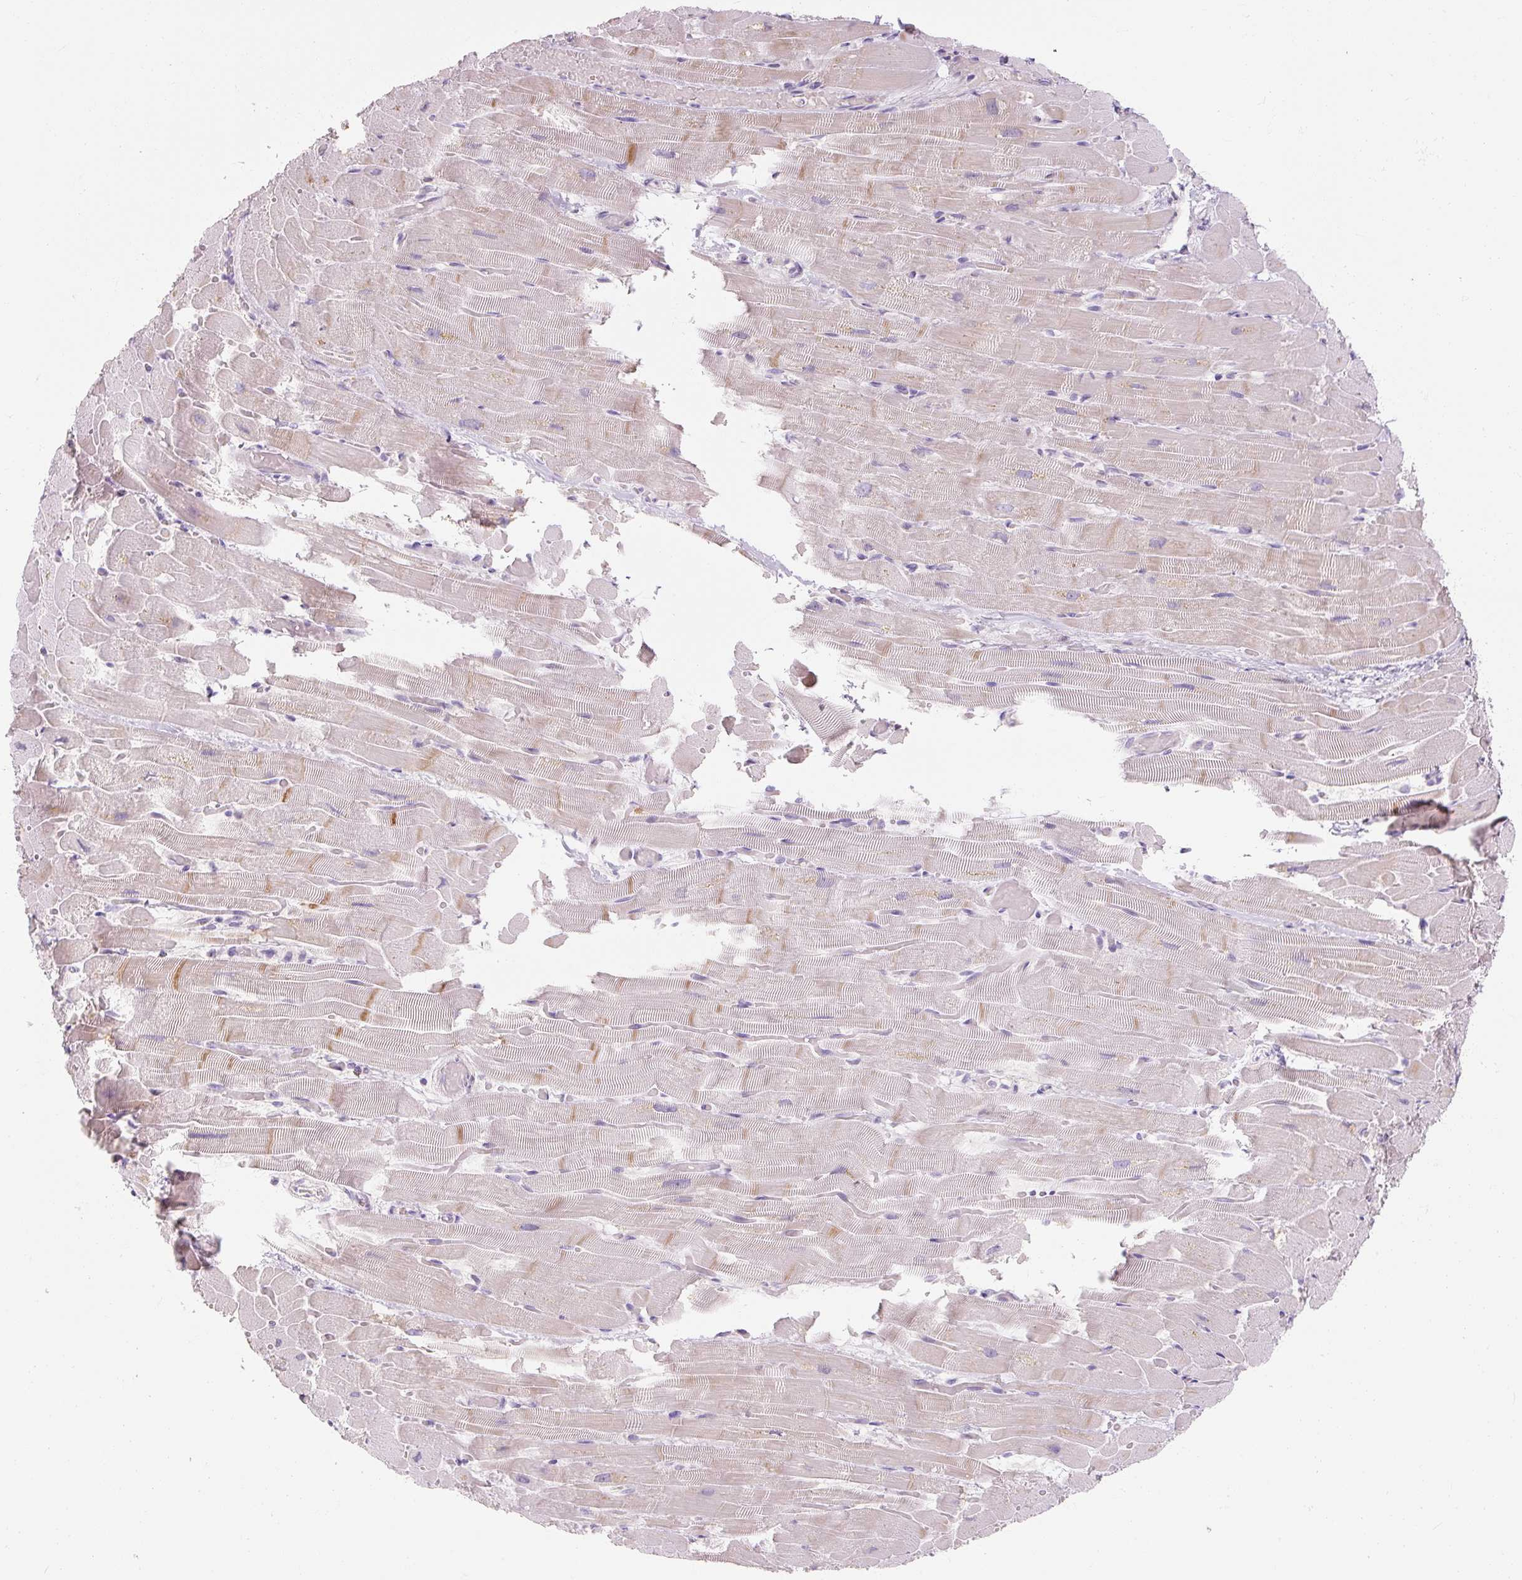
{"staining": {"intensity": "moderate", "quantity": "<25%", "location": "cytoplasmic/membranous"}, "tissue": "heart muscle", "cell_type": "Cardiomyocytes", "image_type": "normal", "snomed": [{"axis": "morphology", "description": "Normal tissue, NOS"}, {"axis": "topography", "description": "Heart"}], "caption": "Cardiomyocytes show moderate cytoplasmic/membranous expression in about <25% of cells in benign heart muscle. (brown staining indicates protein expression, while blue staining denotes nuclei).", "gene": "NFE2L3", "patient": {"sex": "male", "age": 37}}